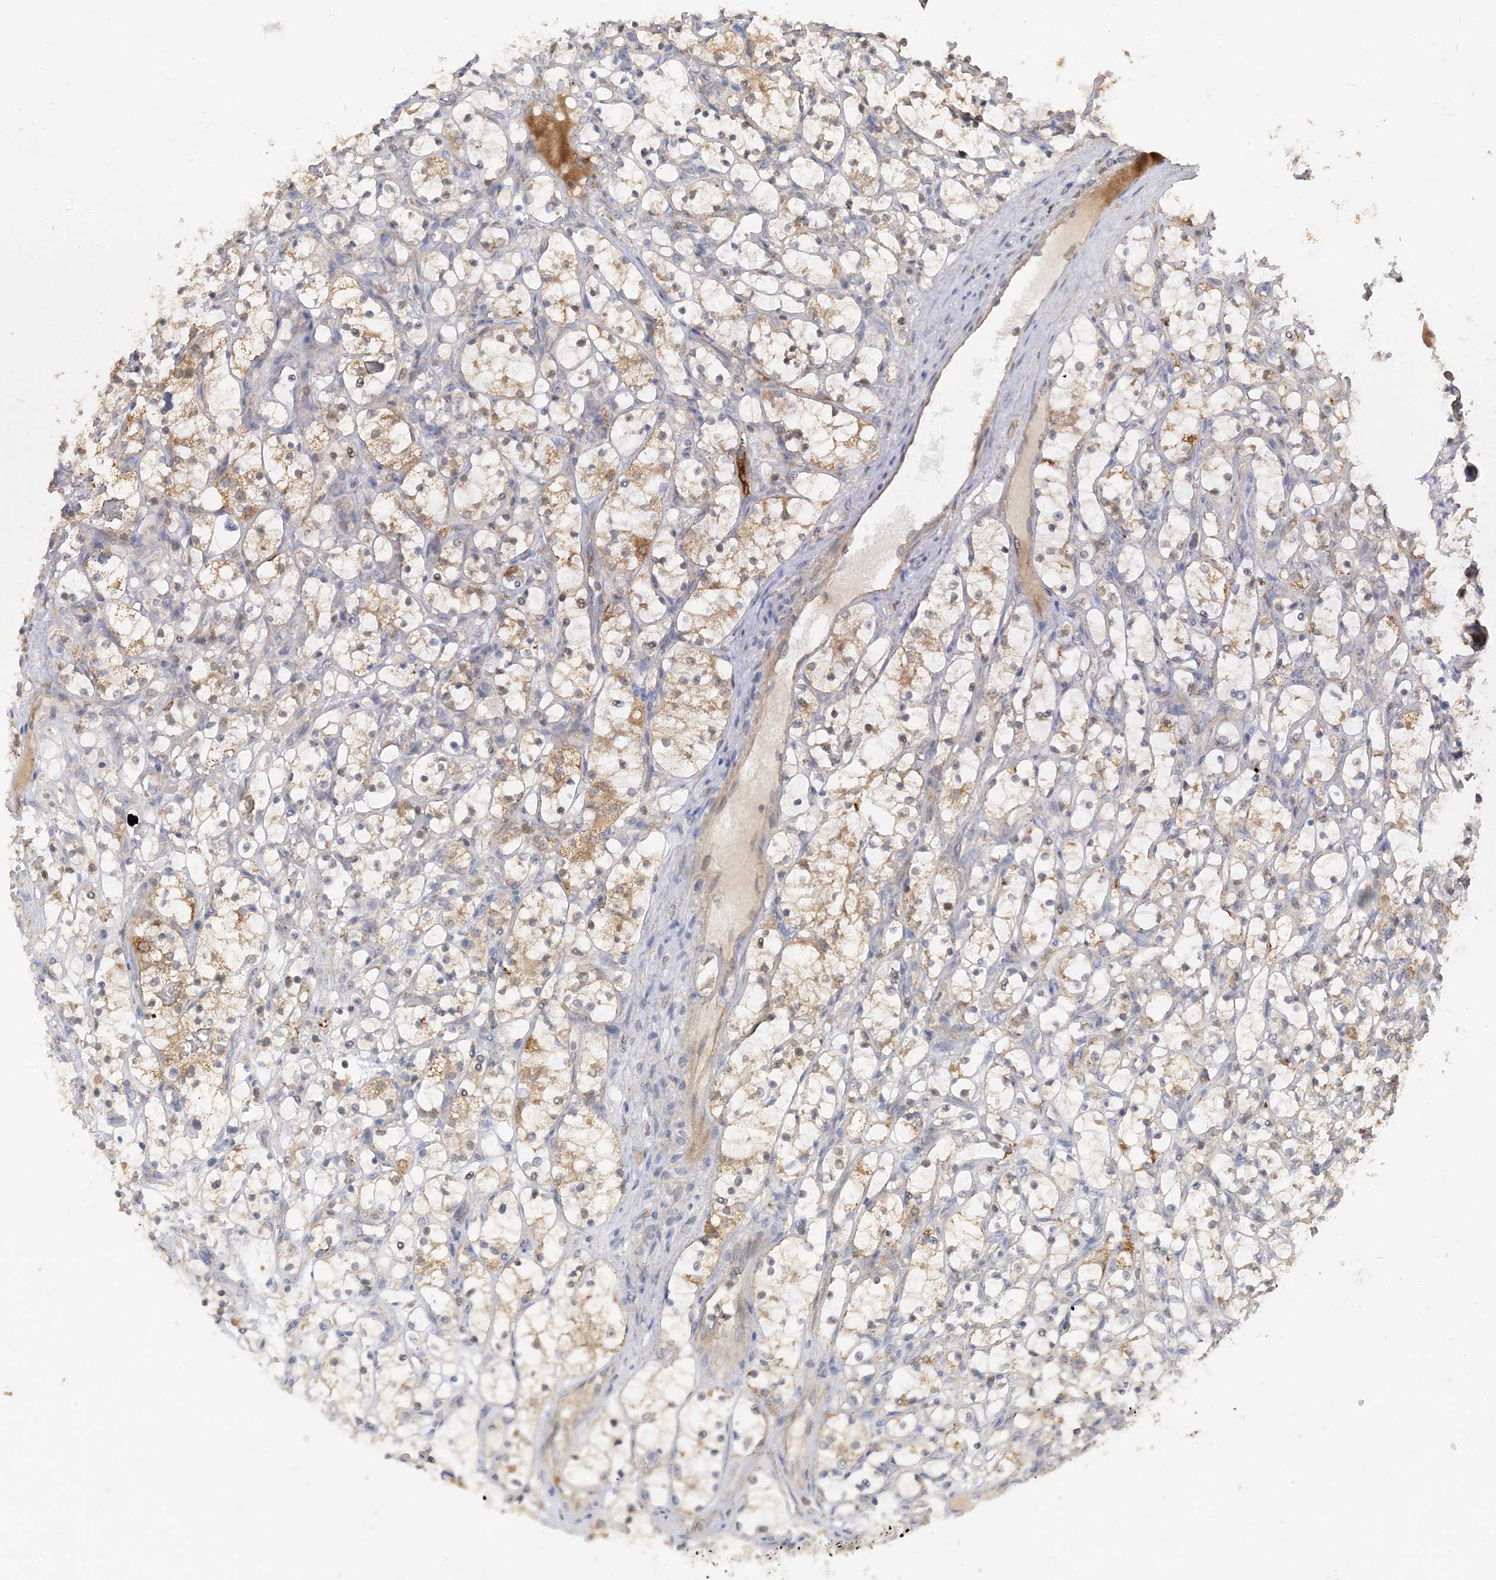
{"staining": {"intensity": "moderate", "quantity": "<25%", "location": "cytoplasmic/membranous"}, "tissue": "renal cancer", "cell_type": "Tumor cells", "image_type": "cancer", "snomed": [{"axis": "morphology", "description": "Adenocarcinoma, NOS"}, {"axis": "topography", "description": "Kidney"}], "caption": "The image displays a brown stain indicating the presence of a protein in the cytoplasmic/membranous of tumor cells in renal adenocarcinoma.", "gene": "ECHDC1", "patient": {"sex": "female", "age": 69}}